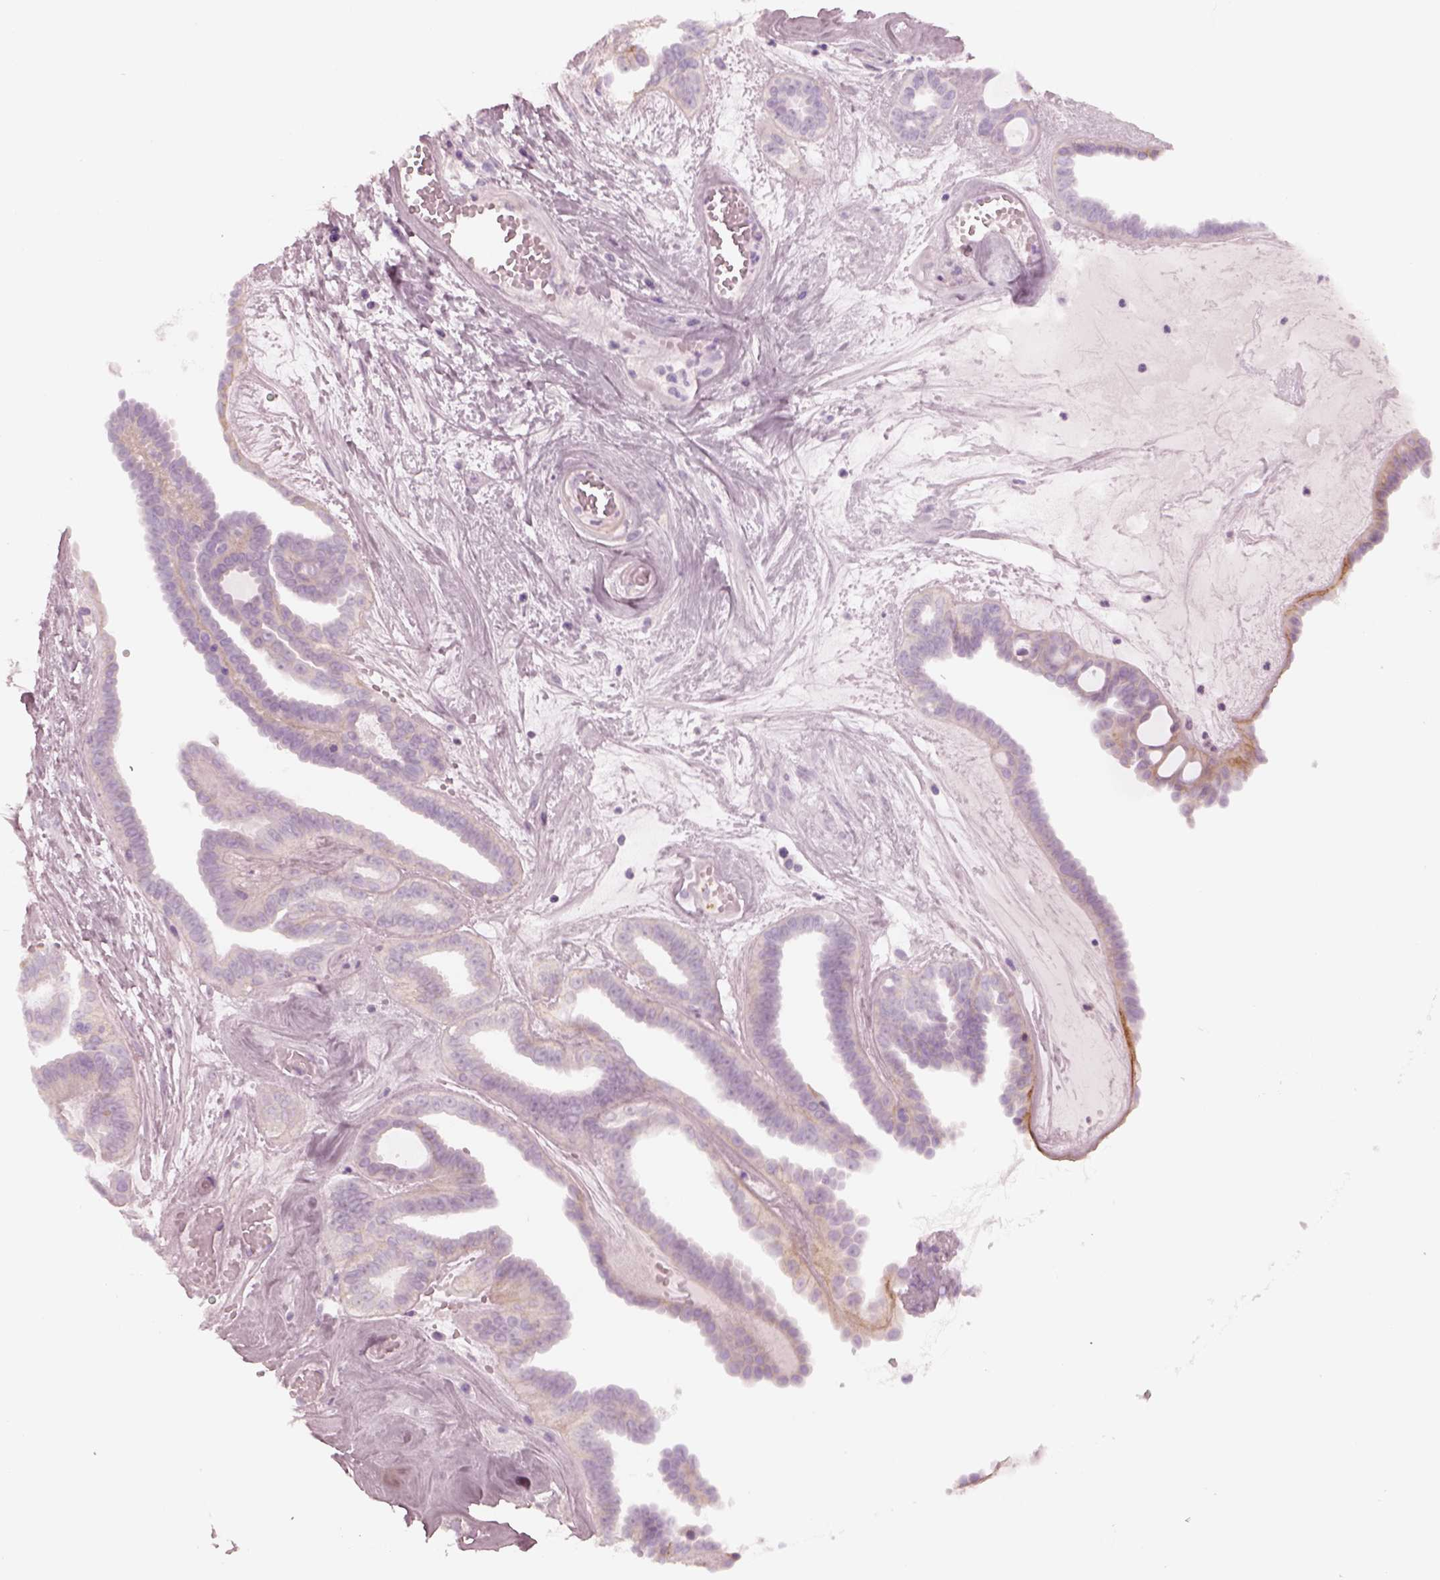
{"staining": {"intensity": "negative", "quantity": "none", "location": "none"}, "tissue": "ovarian cancer", "cell_type": "Tumor cells", "image_type": "cancer", "snomed": [{"axis": "morphology", "description": "Cystadenocarcinoma, serous, NOS"}, {"axis": "topography", "description": "Ovary"}], "caption": "Human ovarian cancer (serous cystadenocarcinoma) stained for a protein using IHC shows no positivity in tumor cells.", "gene": "CRYBA2", "patient": {"sex": "female", "age": 71}}